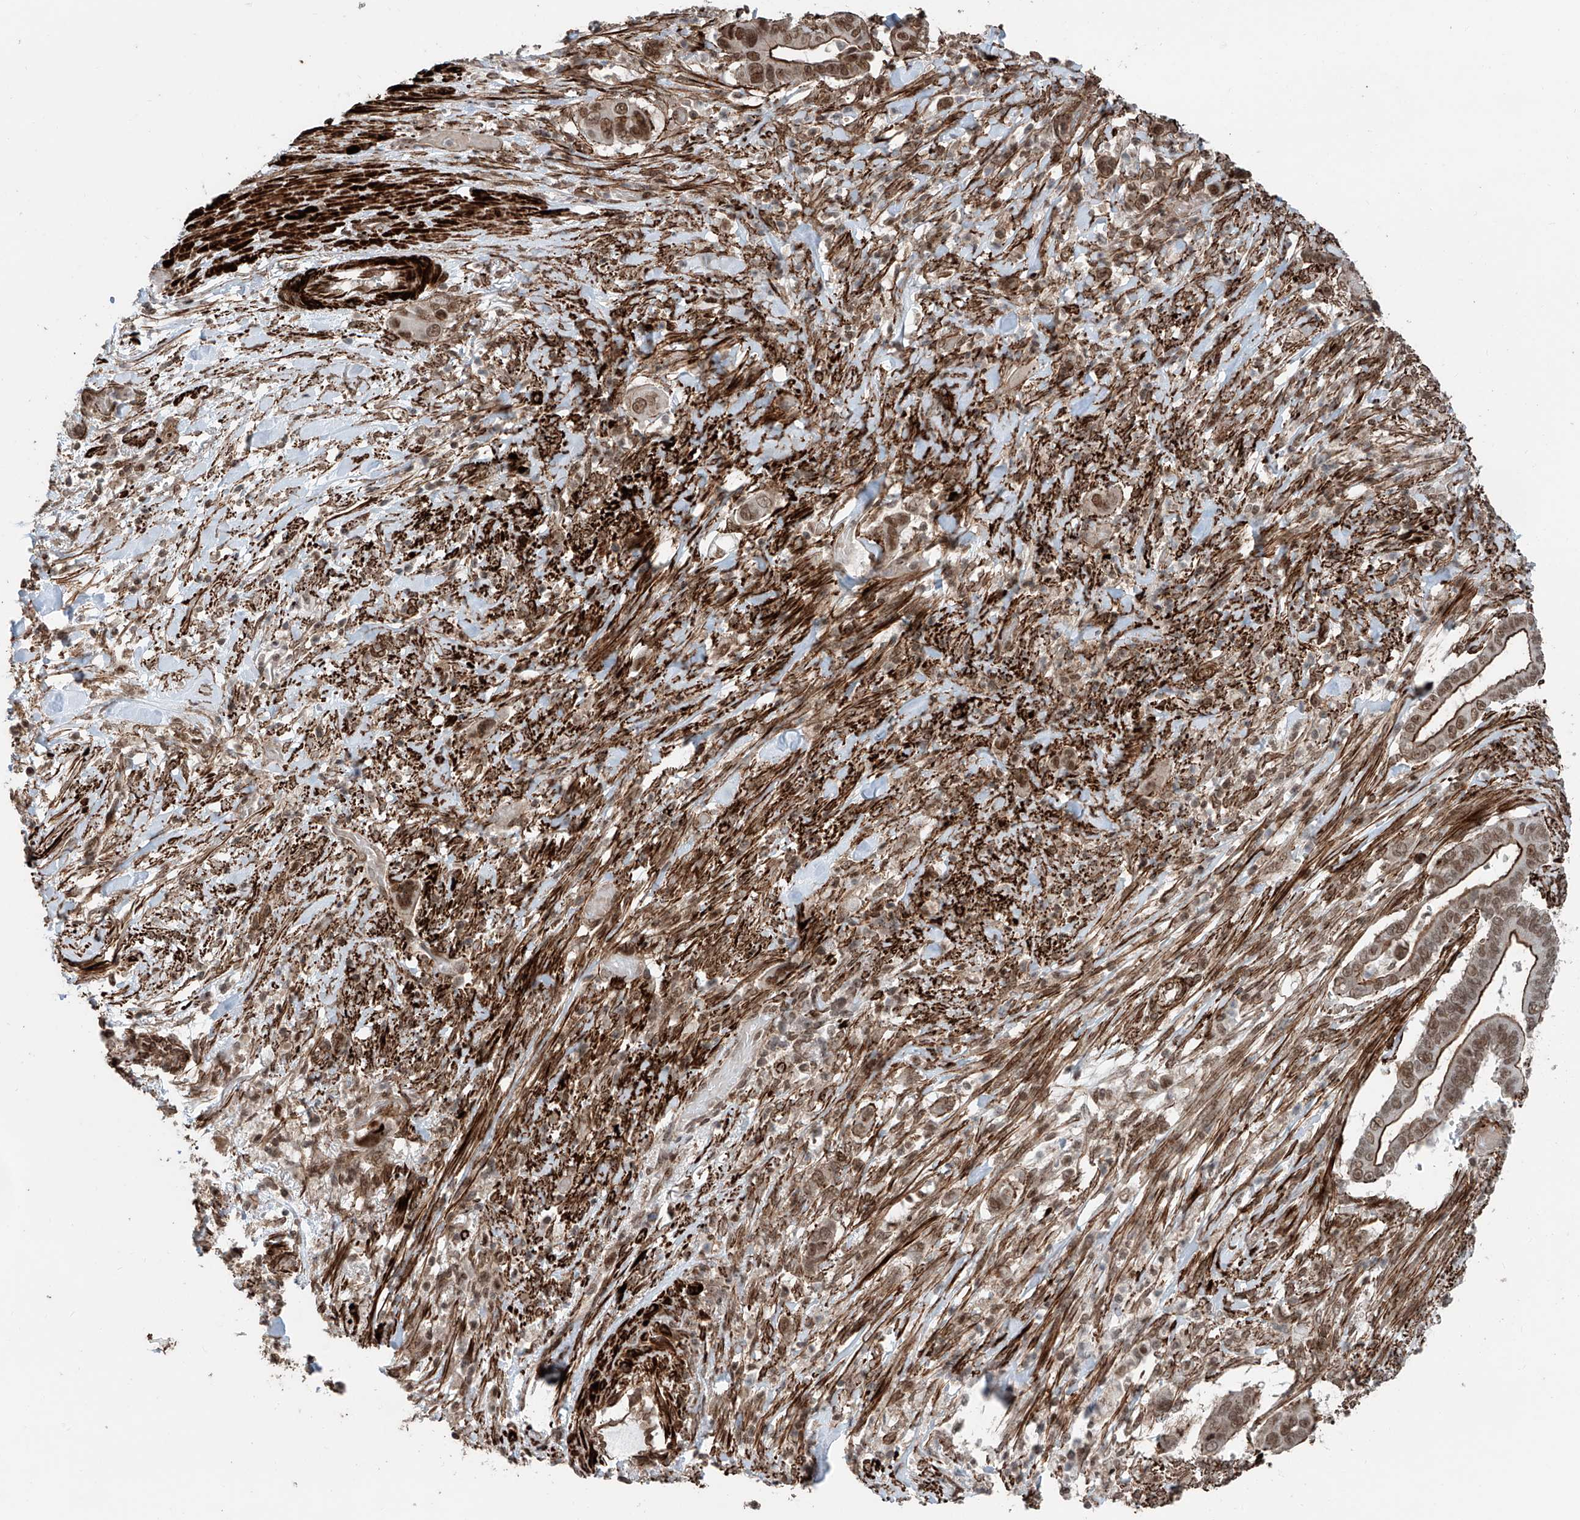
{"staining": {"intensity": "moderate", "quantity": ">75%", "location": "cytoplasmic/membranous,nuclear"}, "tissue": "pancreatic cancer", "cell_type": "Tumor cells", "image_type": "cancer", "snomed": [{"axis": "morphology", "description": "Adenocarcinoma, NOS"}, {"axis": "topography", "description": "Pancreas"}], "caption": "Pancreatic cancer (adenocarcinoma) was stained to show a protein in brown. There is medium levels of moderate cytoplasmic/membranous and nuclear positivity in approximately >75% of tumor cells. (DAB (3,3'-diaminobenzidine) = brown stain, brightfield microscopy at high magnification).", "gene": "SDE2", "patient": {"sex": "male", "age": 68}}